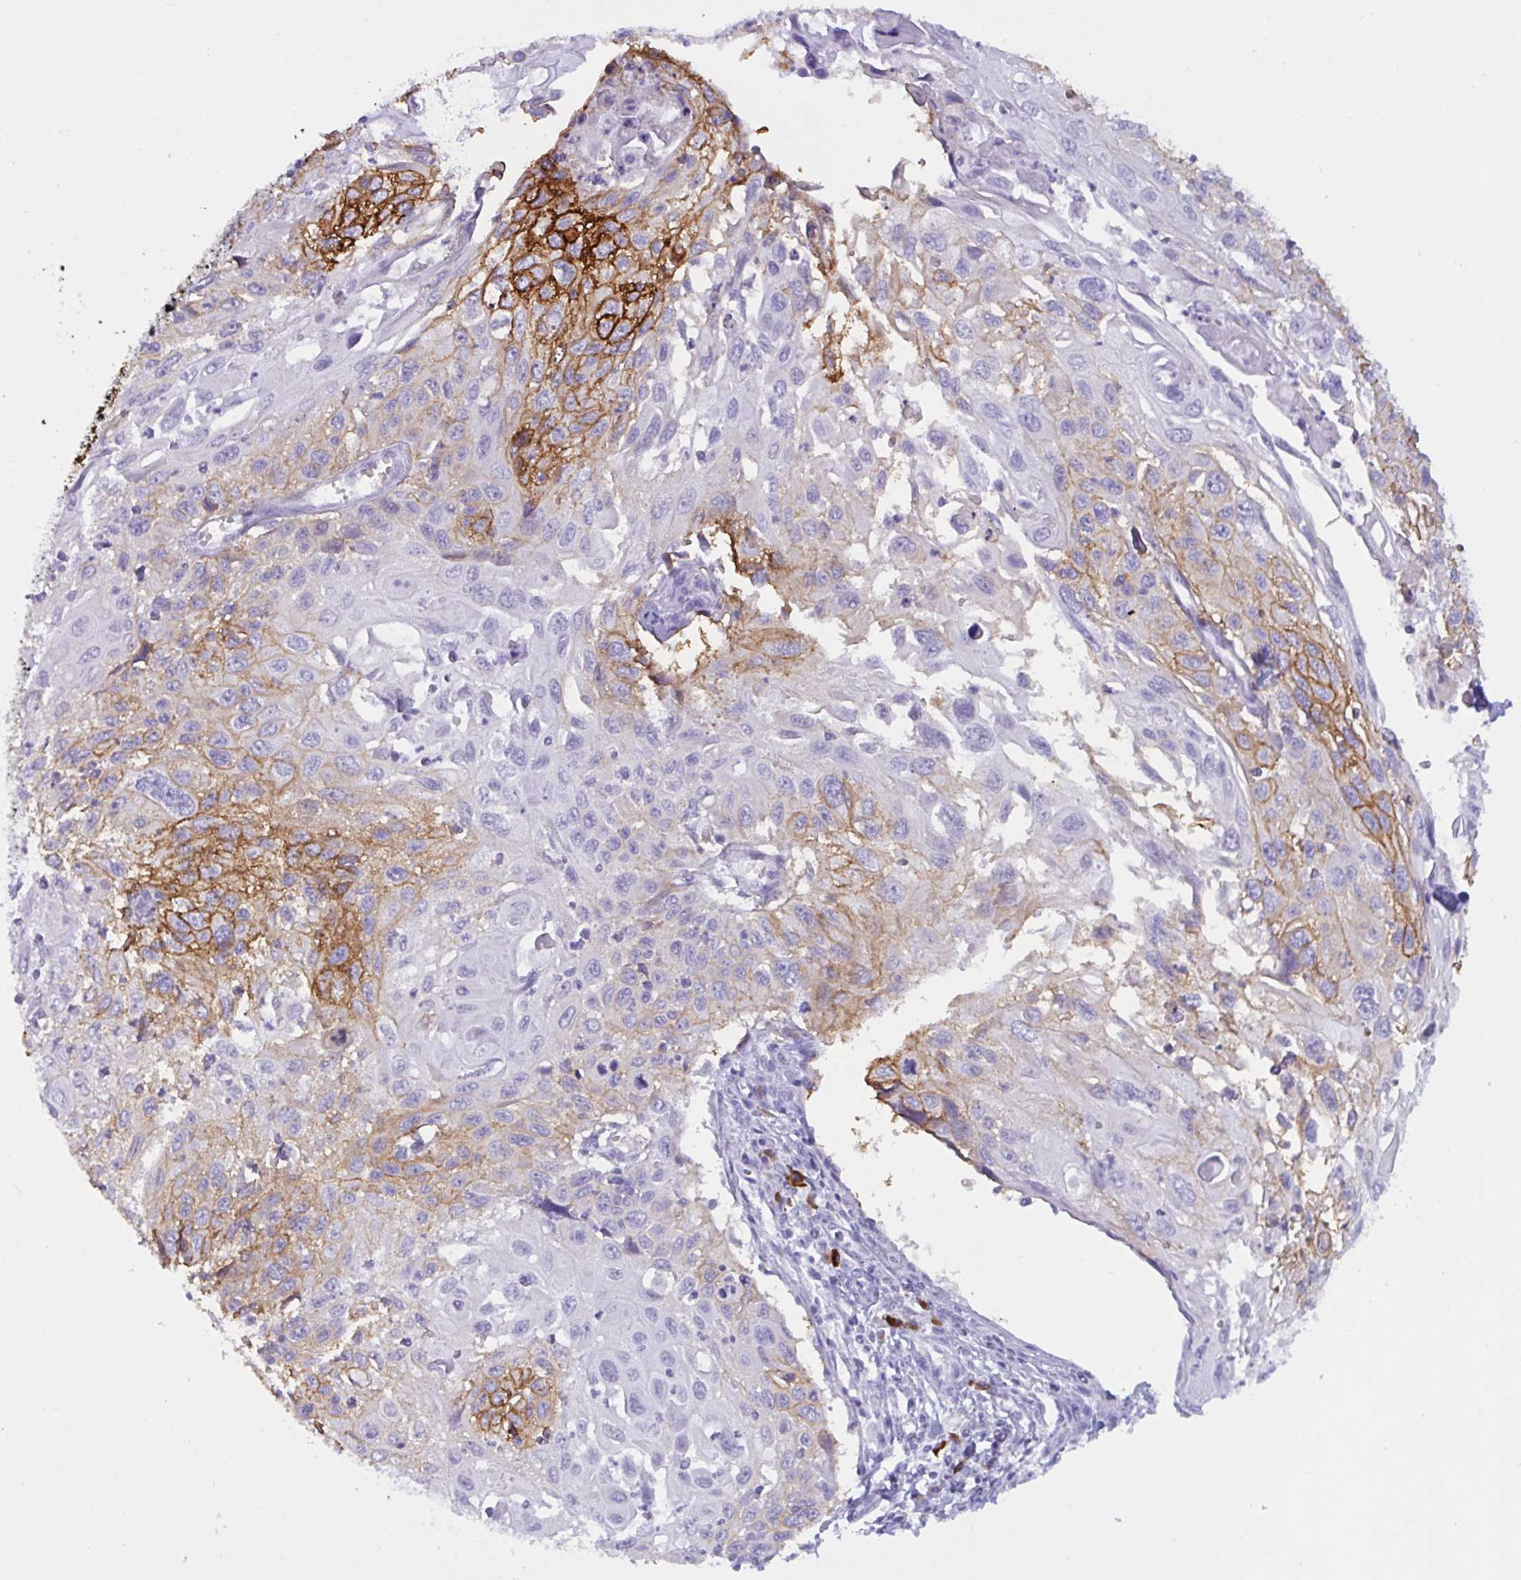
{"staining": {"intensity": "strong", "quantity": "<25%", "location": "cytoplasmic/membranous"}, "tissue": "cervical cancer", "cell_type": "Tumor cells", "image_type": "cancer", "snomed": [{"axis": "morphology", "description": "Squamous cell carcinoma, NOS"}, {"axis": "topography", "description": "Cervix"}], "caption": "A micrograph of human cervical squamous cell carcinoma stained for a protein exhibits strong cytoplasmic/membranous brown staining in tumor cells.", "gene": "SLC2A1", "patient": {"sex": "female", "age": 70}}